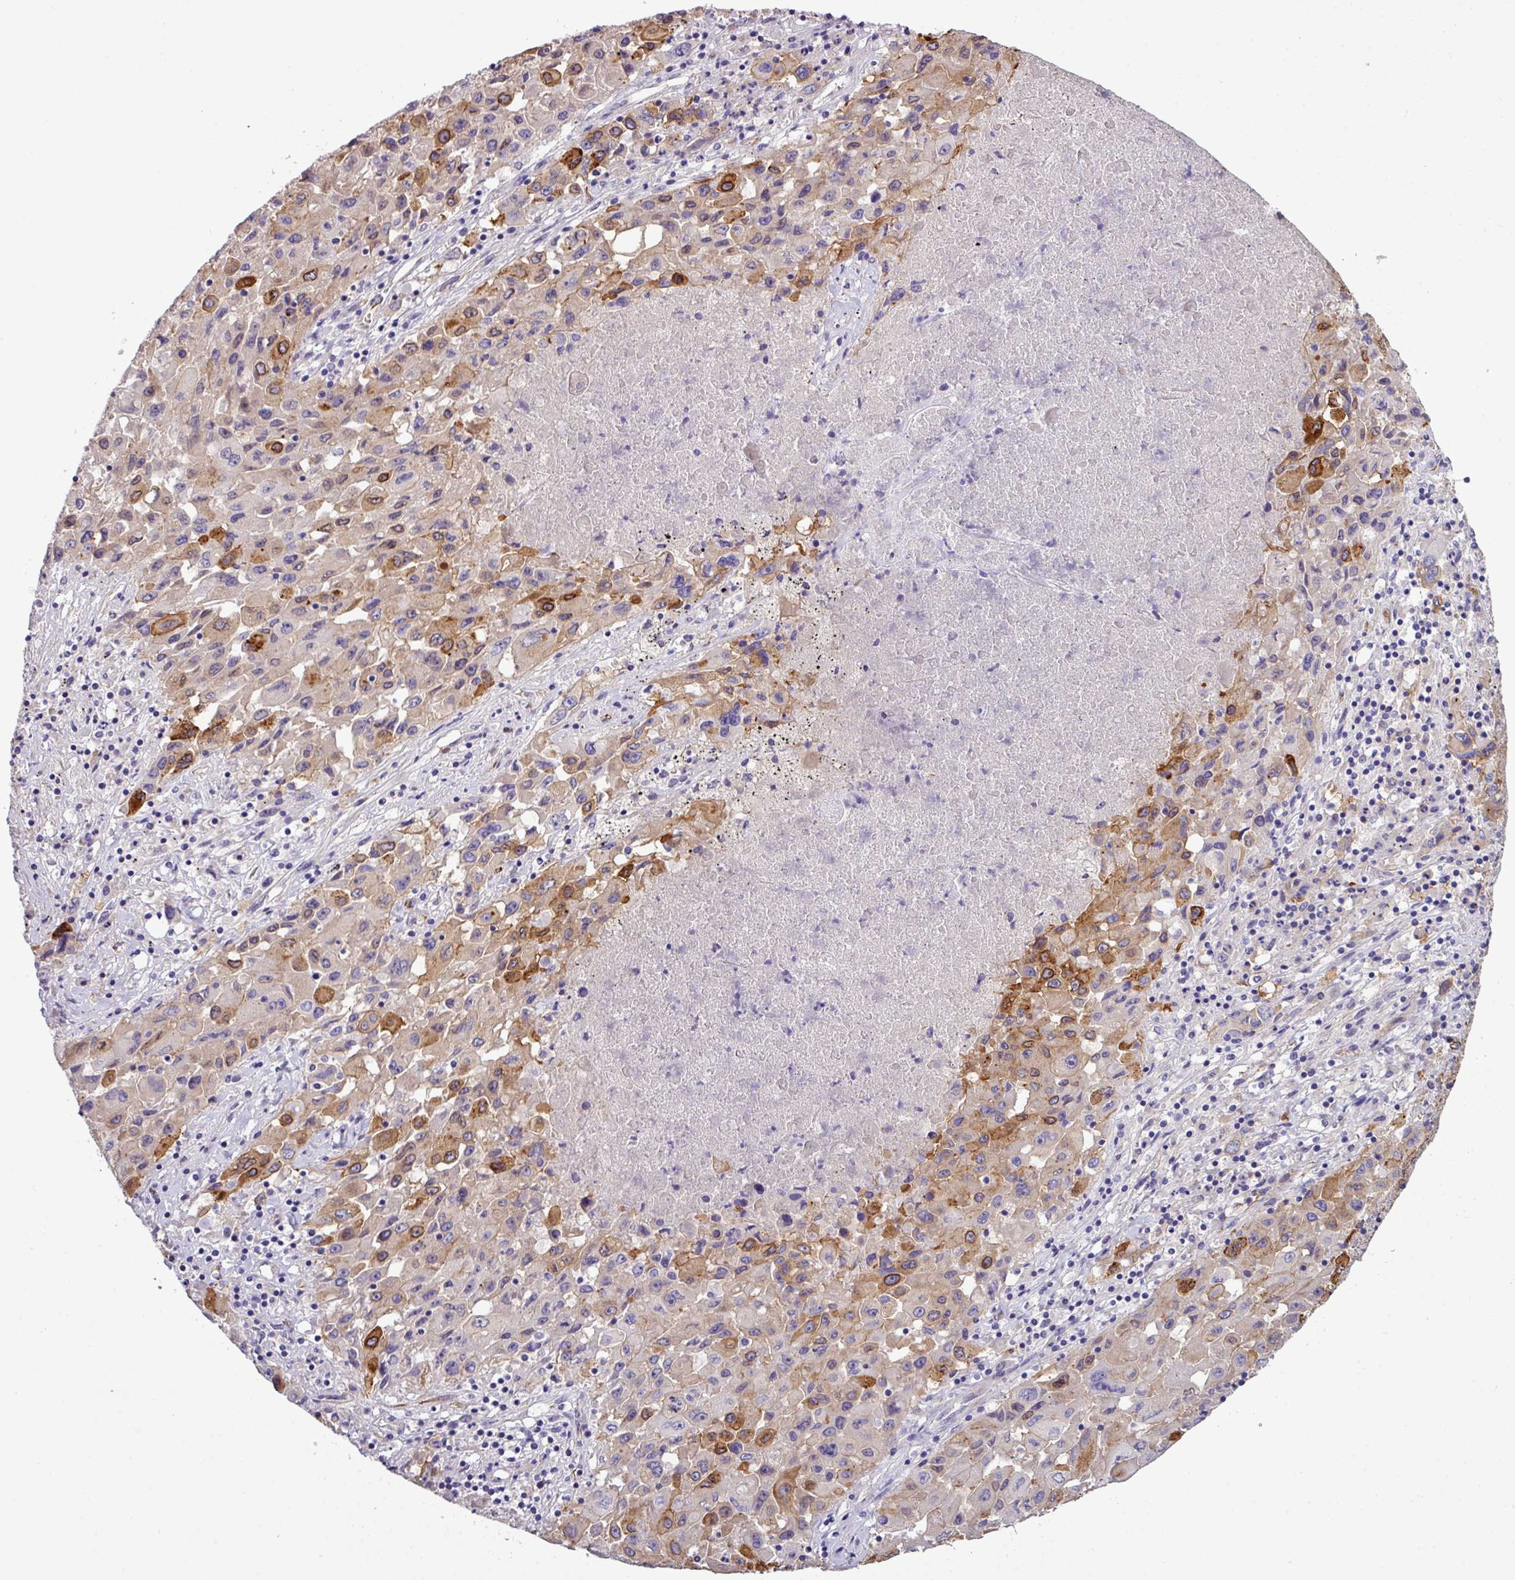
{"staining": {"intensity": "moderate", "quantity": "25%-75%", "location": "cytoplasmic/membranous"}, "tissue": "lung cancer", "cell_type": "Tumor cells", "image_type": "cancer", "snomed": [{"axis": "morphology", "description": "Squamous cell carcinoma, NOS"}, {"axis": "topography", "description": "Lung"}], "caption": "Immunohistochemical staining of human lung squamous cell carcinoma shows medium levels of moderate cytoplasmic/membranous positivity in approximately 25%-75% of tumor cells.", "gene": "PARD6A", "patient": {"sex": "male", "age": 63}}